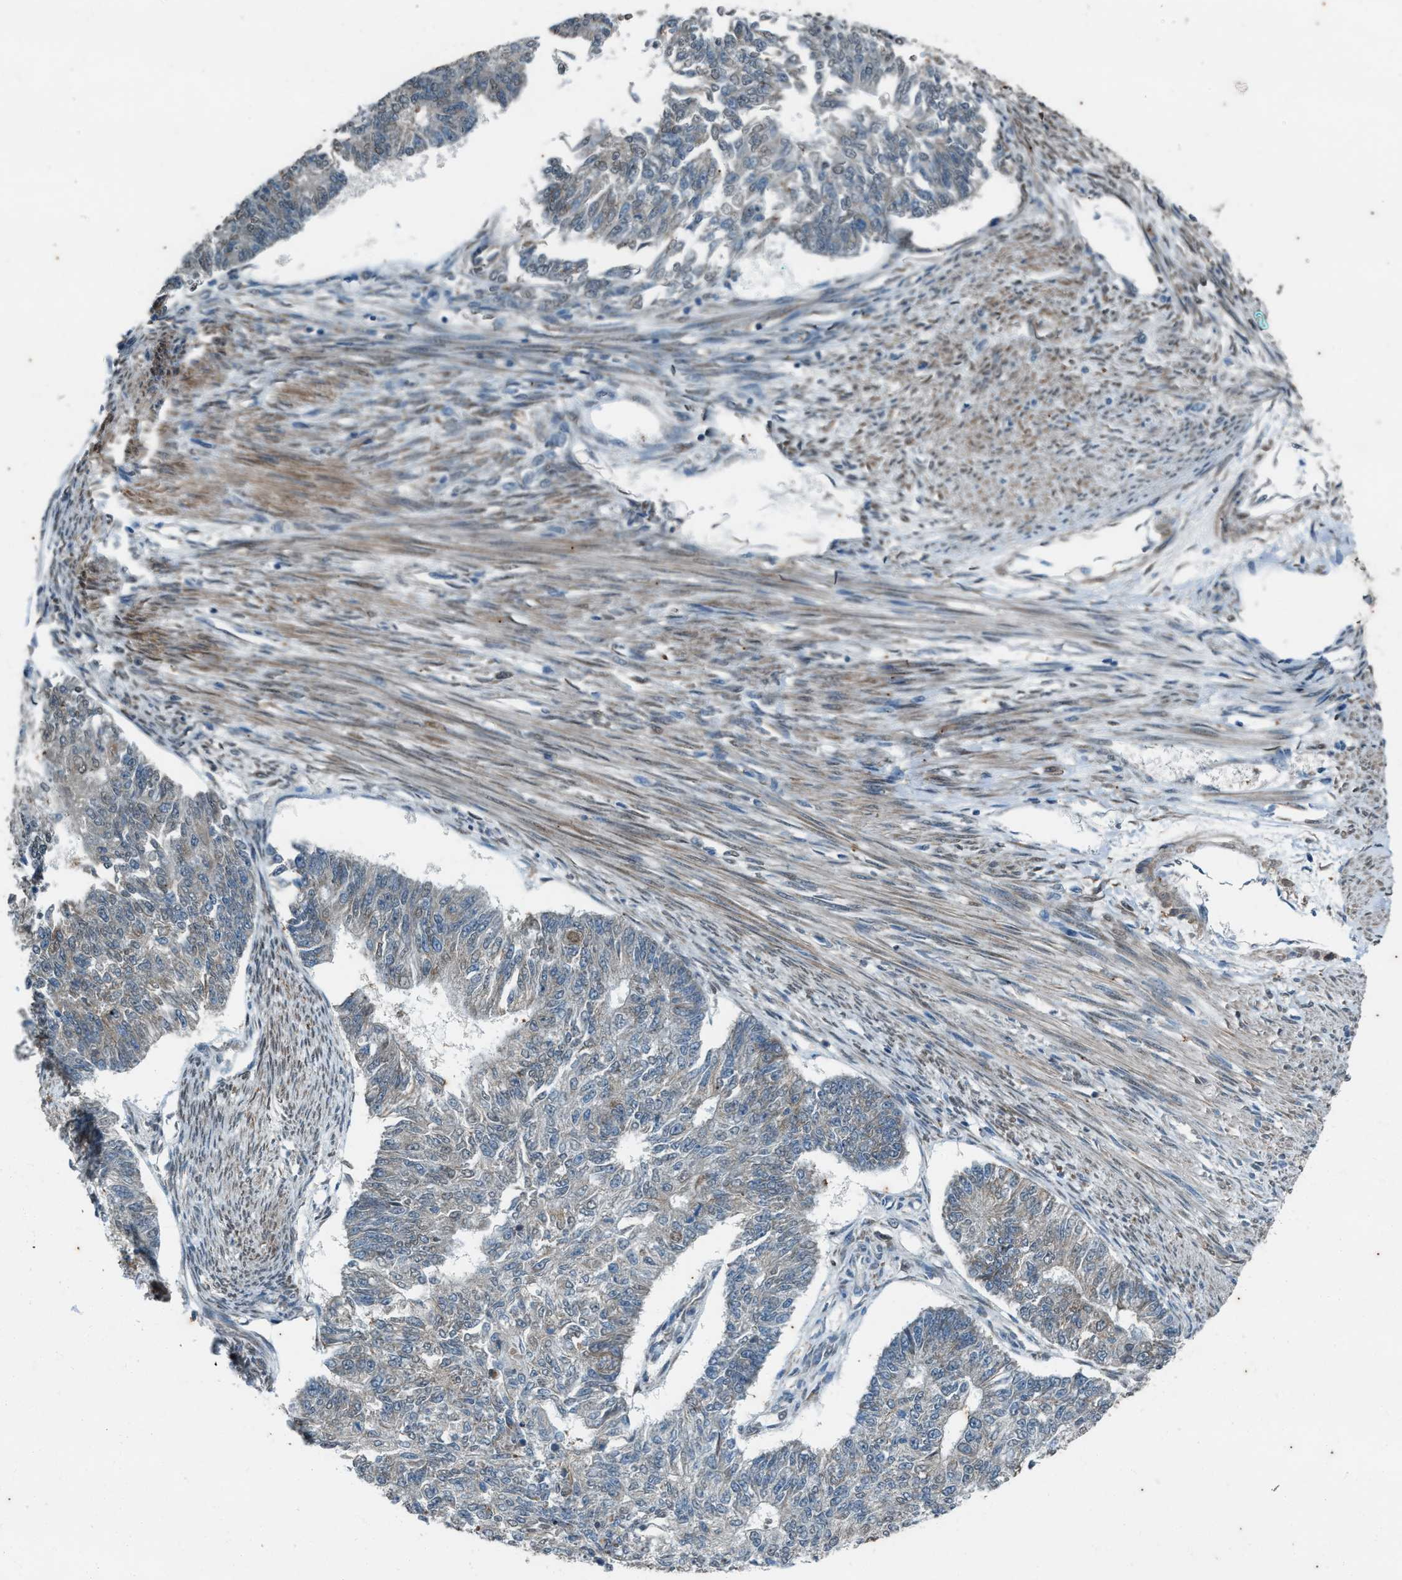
{"staining": {"intensity": "moderate", "quantity": "<25%", "location": "cytoplasmic/membranous"}, "tissue": "endometrial cancer", "cell_type": "Tumor cells", "image_type": "cancer", "snomed": [{"axis": "morphology", "description": "Adenocarcinoma, NOS"}, {"axis": "topography", "description": "Endometrium"}], "caption": "Moderate cytoplasmic/membranous protein staining is seen in approximately <25% of tumor cells in adenocarcinoma (endometrial).", "gene": "CHPF2", "patient": {"sex": "female", "age": 32}}